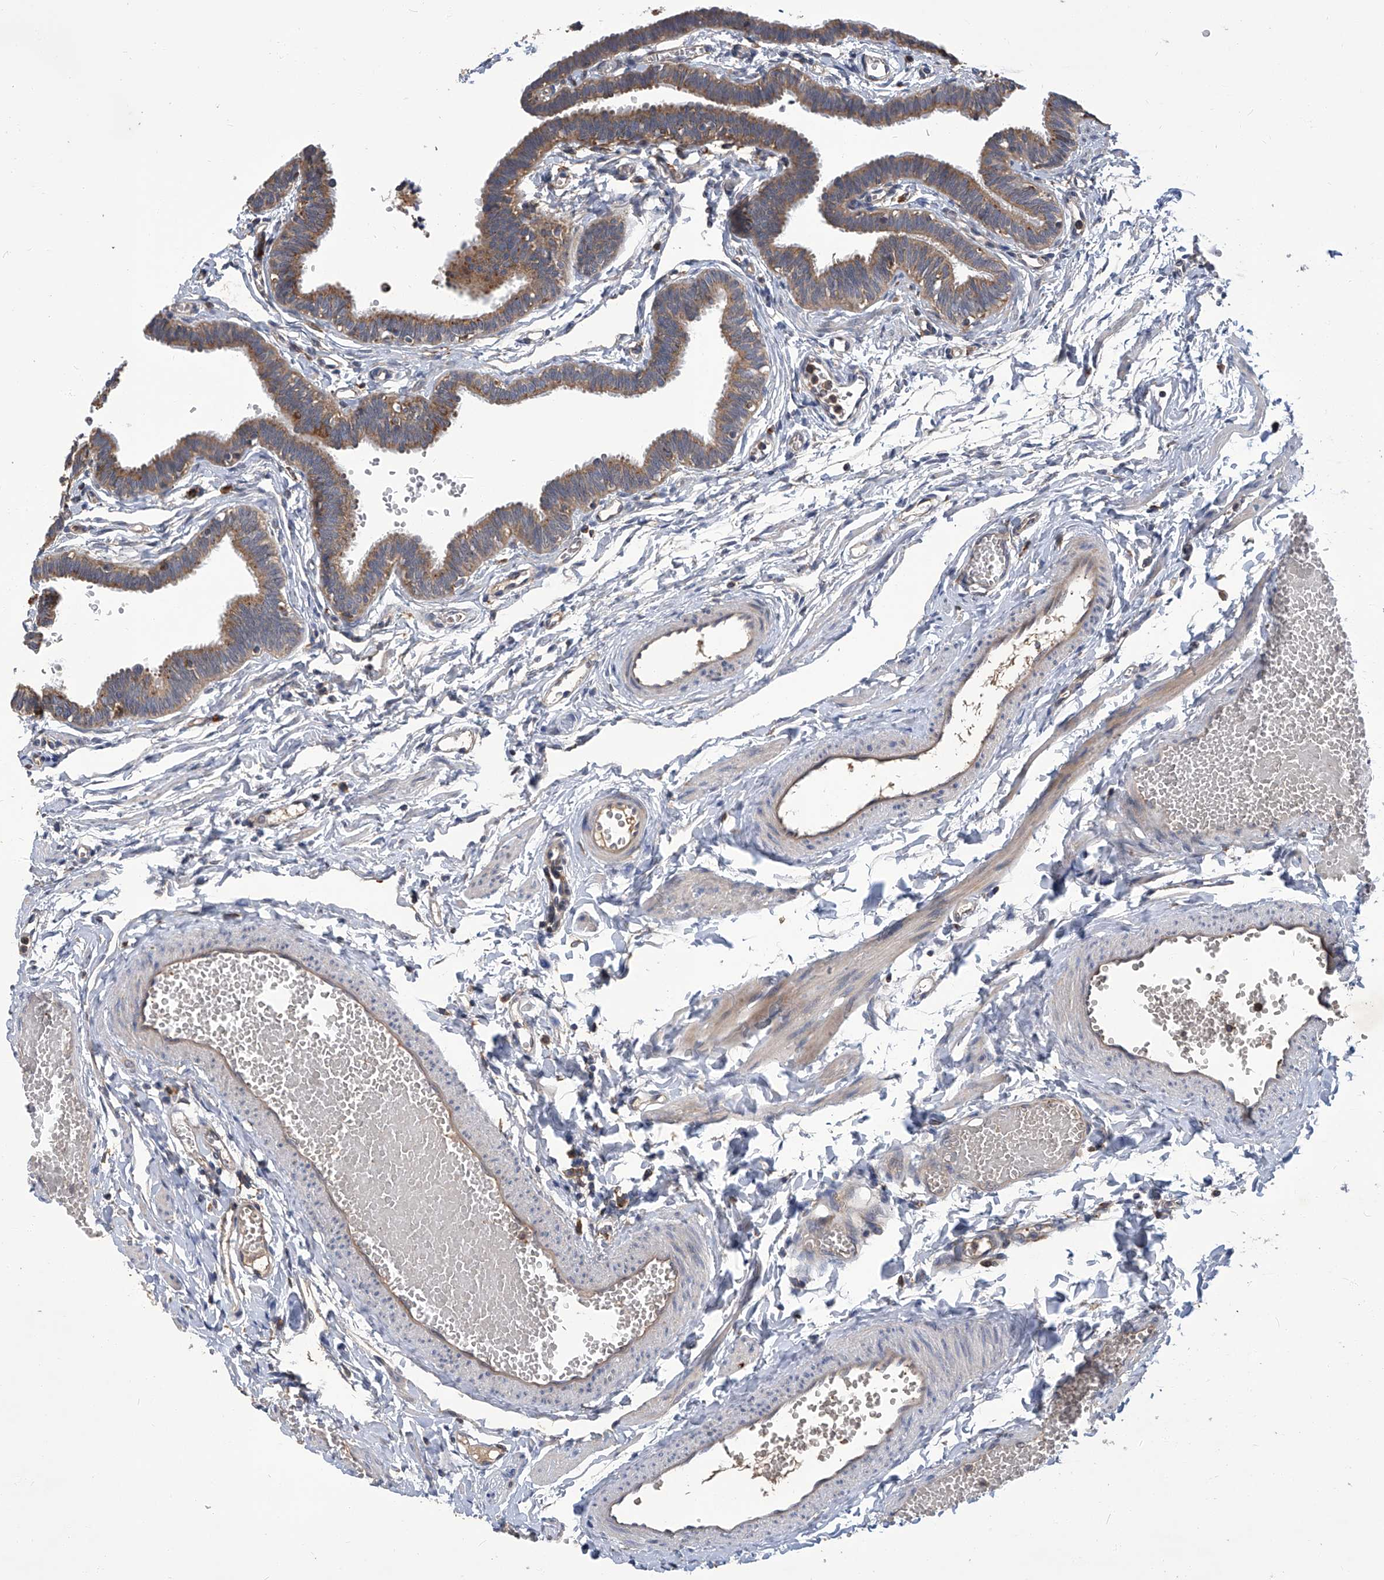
{"staining": {"intensity": "moderate", "quantity": ">75%", "location": "cytoplasmic/membranous"}, "tissue": "fallopian tube", "cell_type": "Glandular cells", "image_type": "normal", "snomed": [{"axis": "morphology", "description": "Normal tissue, NOS"}, {"axis": "topography", "description": "Fallopian tube"}, {"axis": "topography", "description": "Ovary"}], "caption": "High-power microscopy captured an IHC photomicrograph of unremarkable fallopian tube, revealing moderate cytoplasmic/membranous positivity in about >75% of glandular cells.", "gene": "TNFRSF13B", "patient": {"sex": "female", "age": 23}}